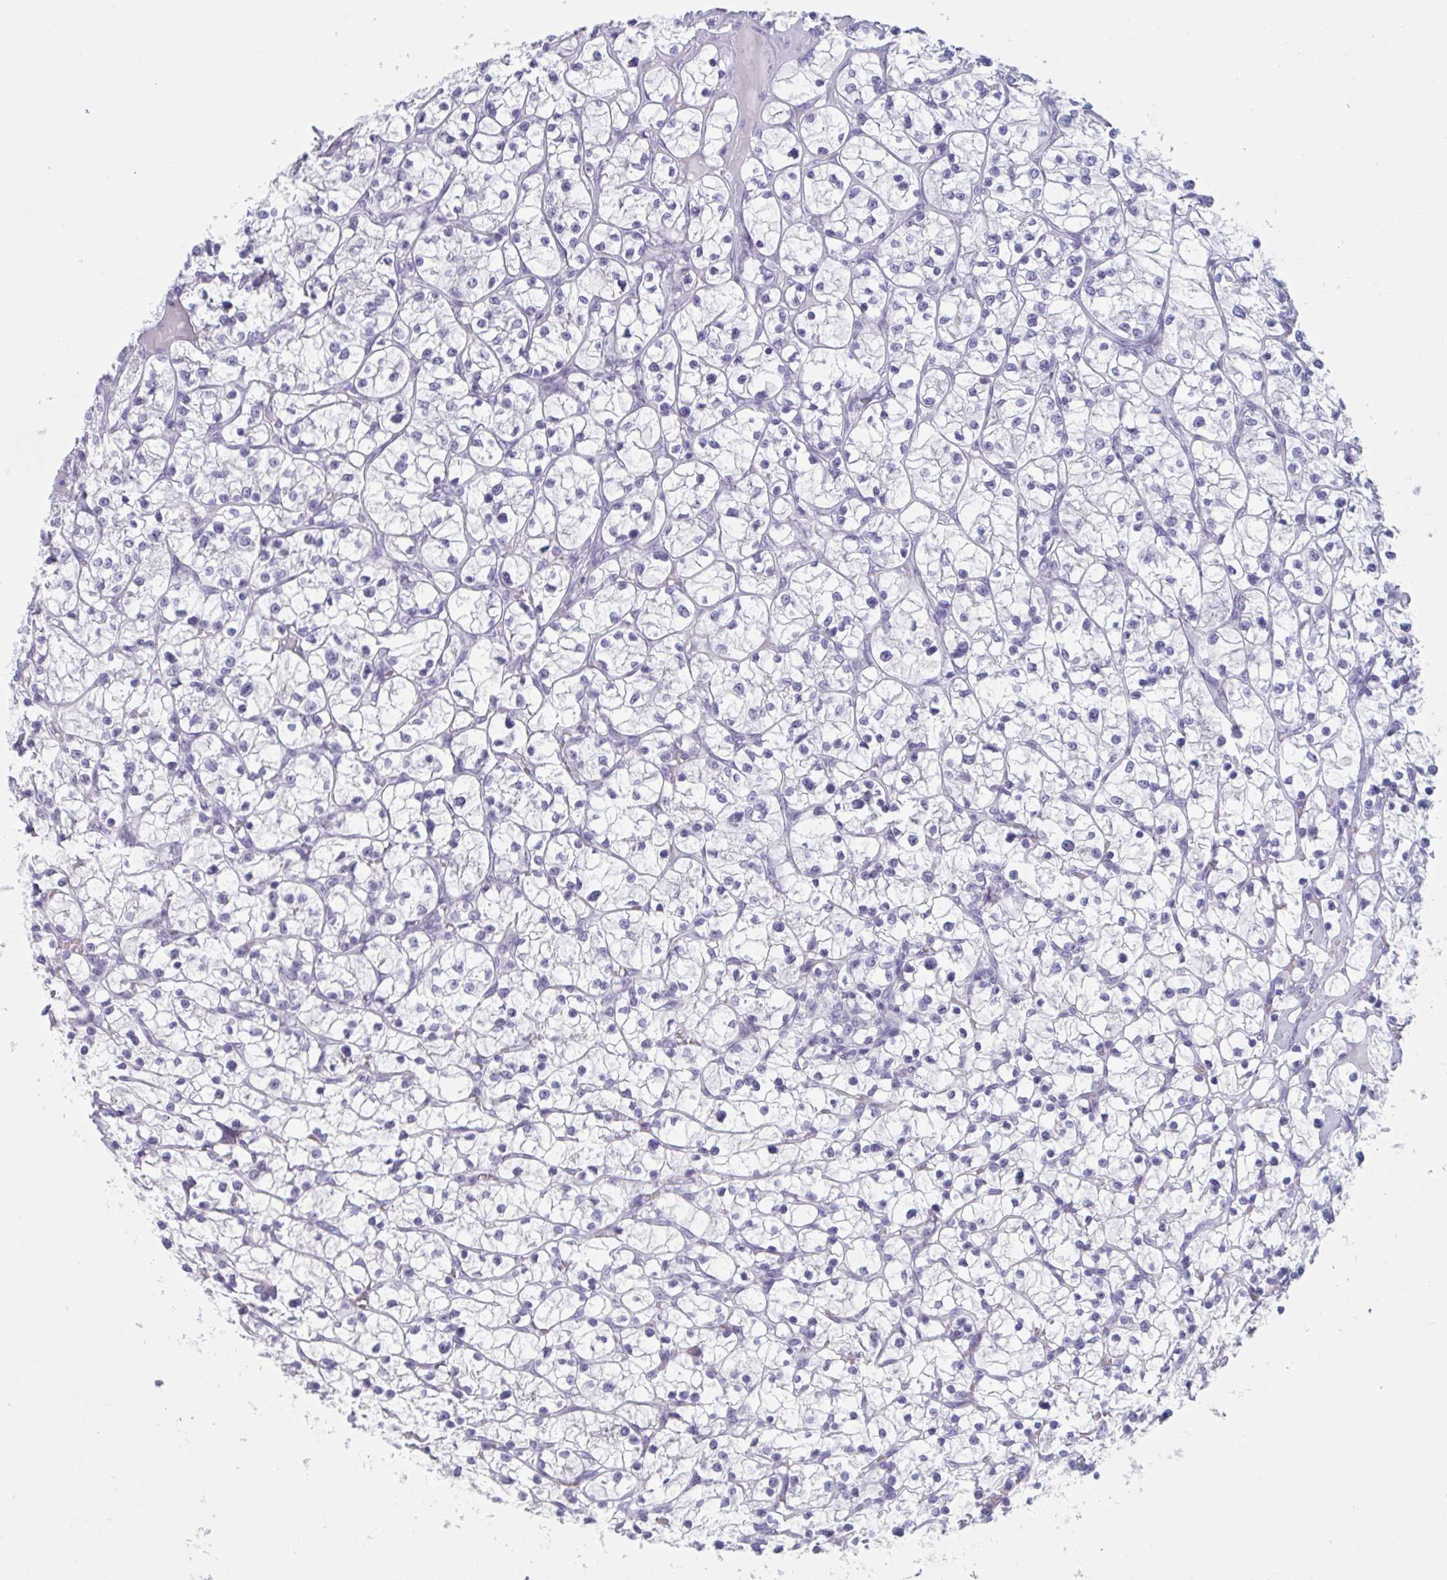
{"staining": {"intensity": "negative", "quantity": "none", "location": "none"}, "tissue": "renal cancer", "cell_type": "Tumor cells", "image_type": "cancer", "snomed": [{"axis": "morphology", "description": "Adenocarcinoma, NOS"}, {"axis": "topography", "description": "Kidney"}], "caption": "Immunohistochemistry (IHC) of human renal cancer demonstrates no positivity in tumor cells.", "gene": "HSD11B2", "patient": {"sex": "female", "age": 64}}